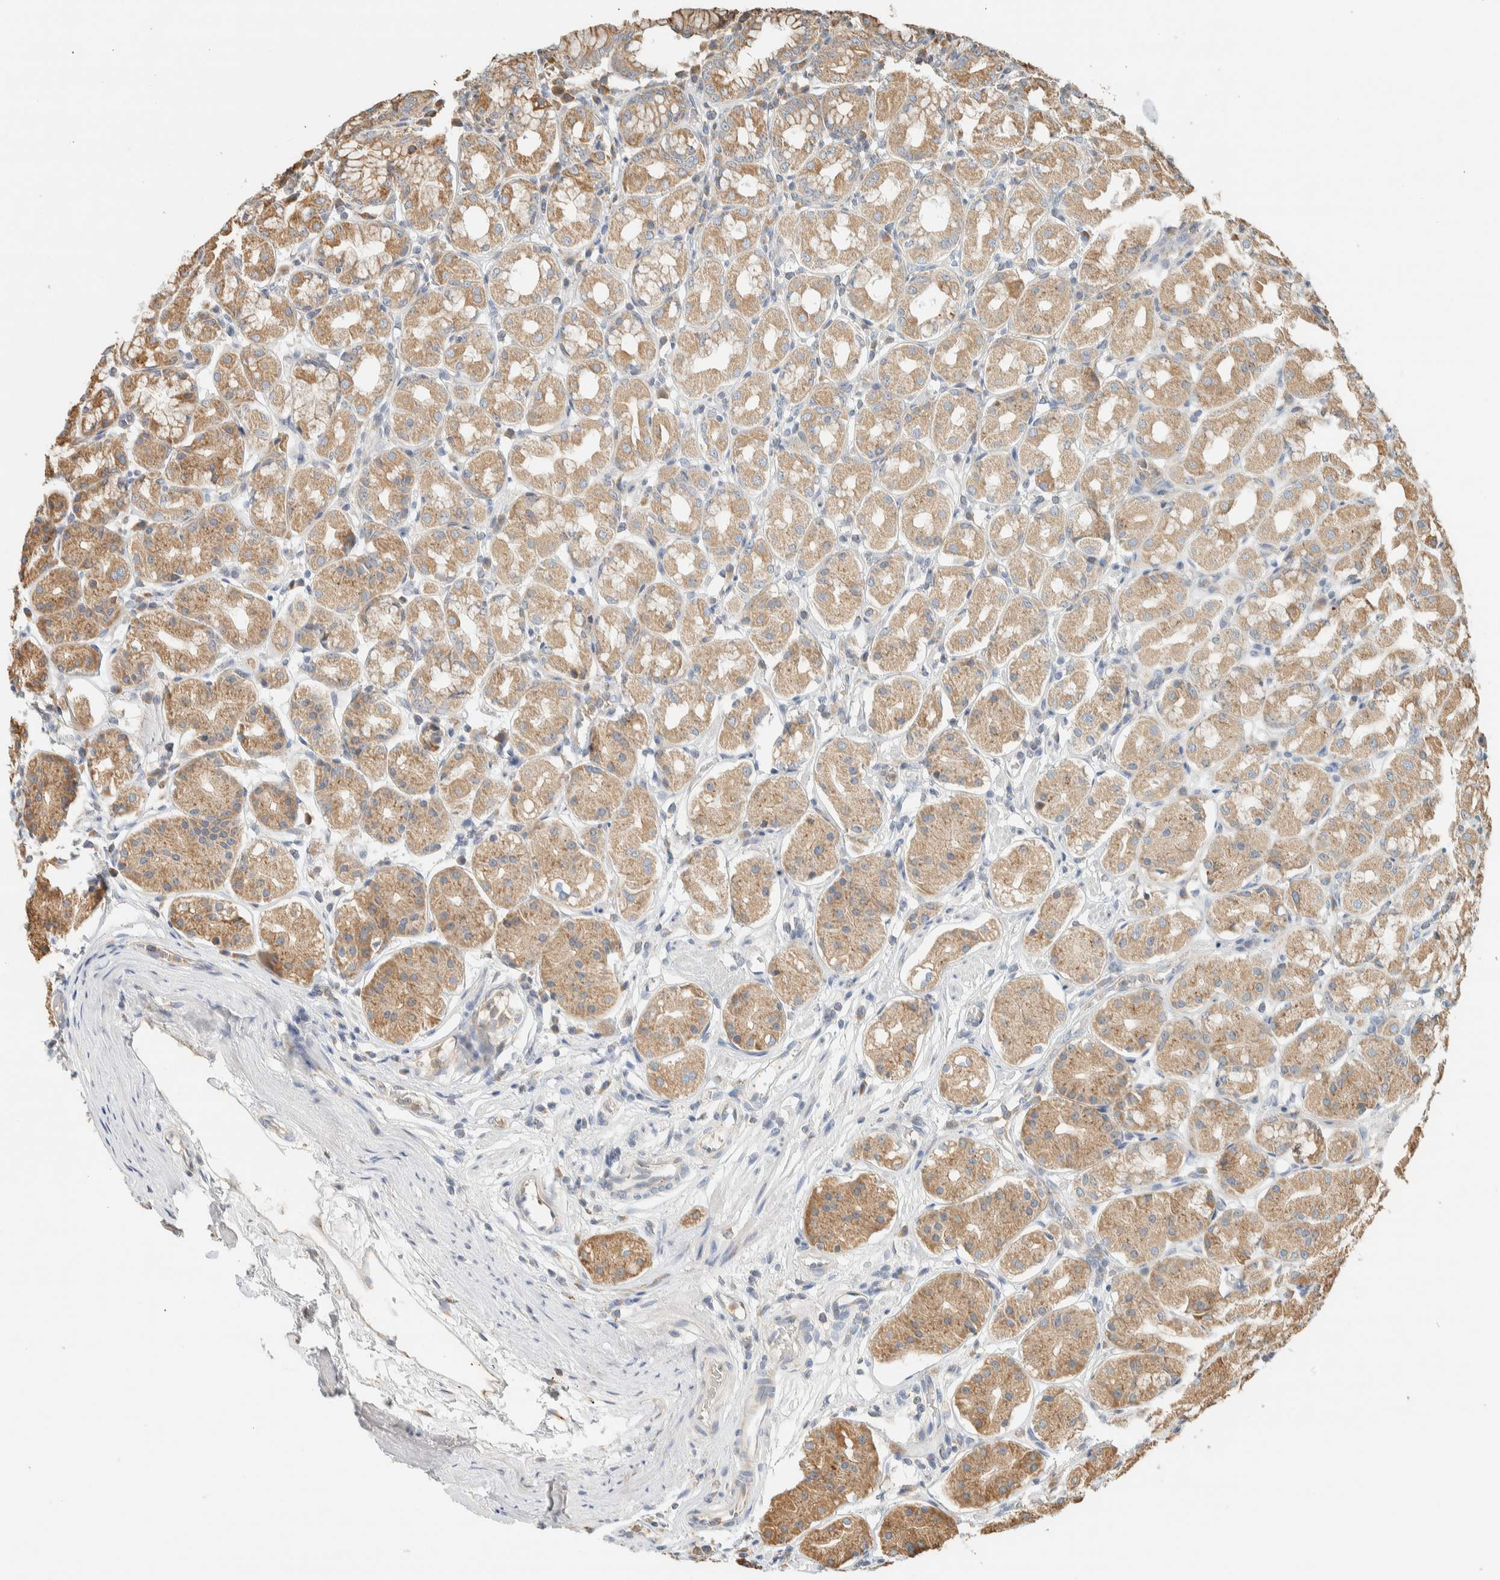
{"staining": {"intensity": "moderate", "quantity": ">75%", "location": "cytoplasmic/membranous"}, "tissue": "stomach", "cell_type": "Glandular cells", "image_type": "normal", "snomed": [{"axis": "morphology", "description": "Normal tissue, NOS"}, {"axis": "topography", "description": "Stomach"}, {"axis": "topography", "description": "Stomach, lower"}], "caption": "Immunohistochemistry (IHC) (DAB (3,3'-diaminobenzidine)) staining of benign stomach demonstrates moderate cytoplasmic/membranous protein positivity in approximately >75% of glandular cells. The staining is performed using DAB (3,3'-diaminobenzidine) brown chromogen to label protein expression. The nuclei are counter-stained blue using hematoxylin.", "gene": "RAB11FIP1", "patient": {"sex": "female", "age": 56}}